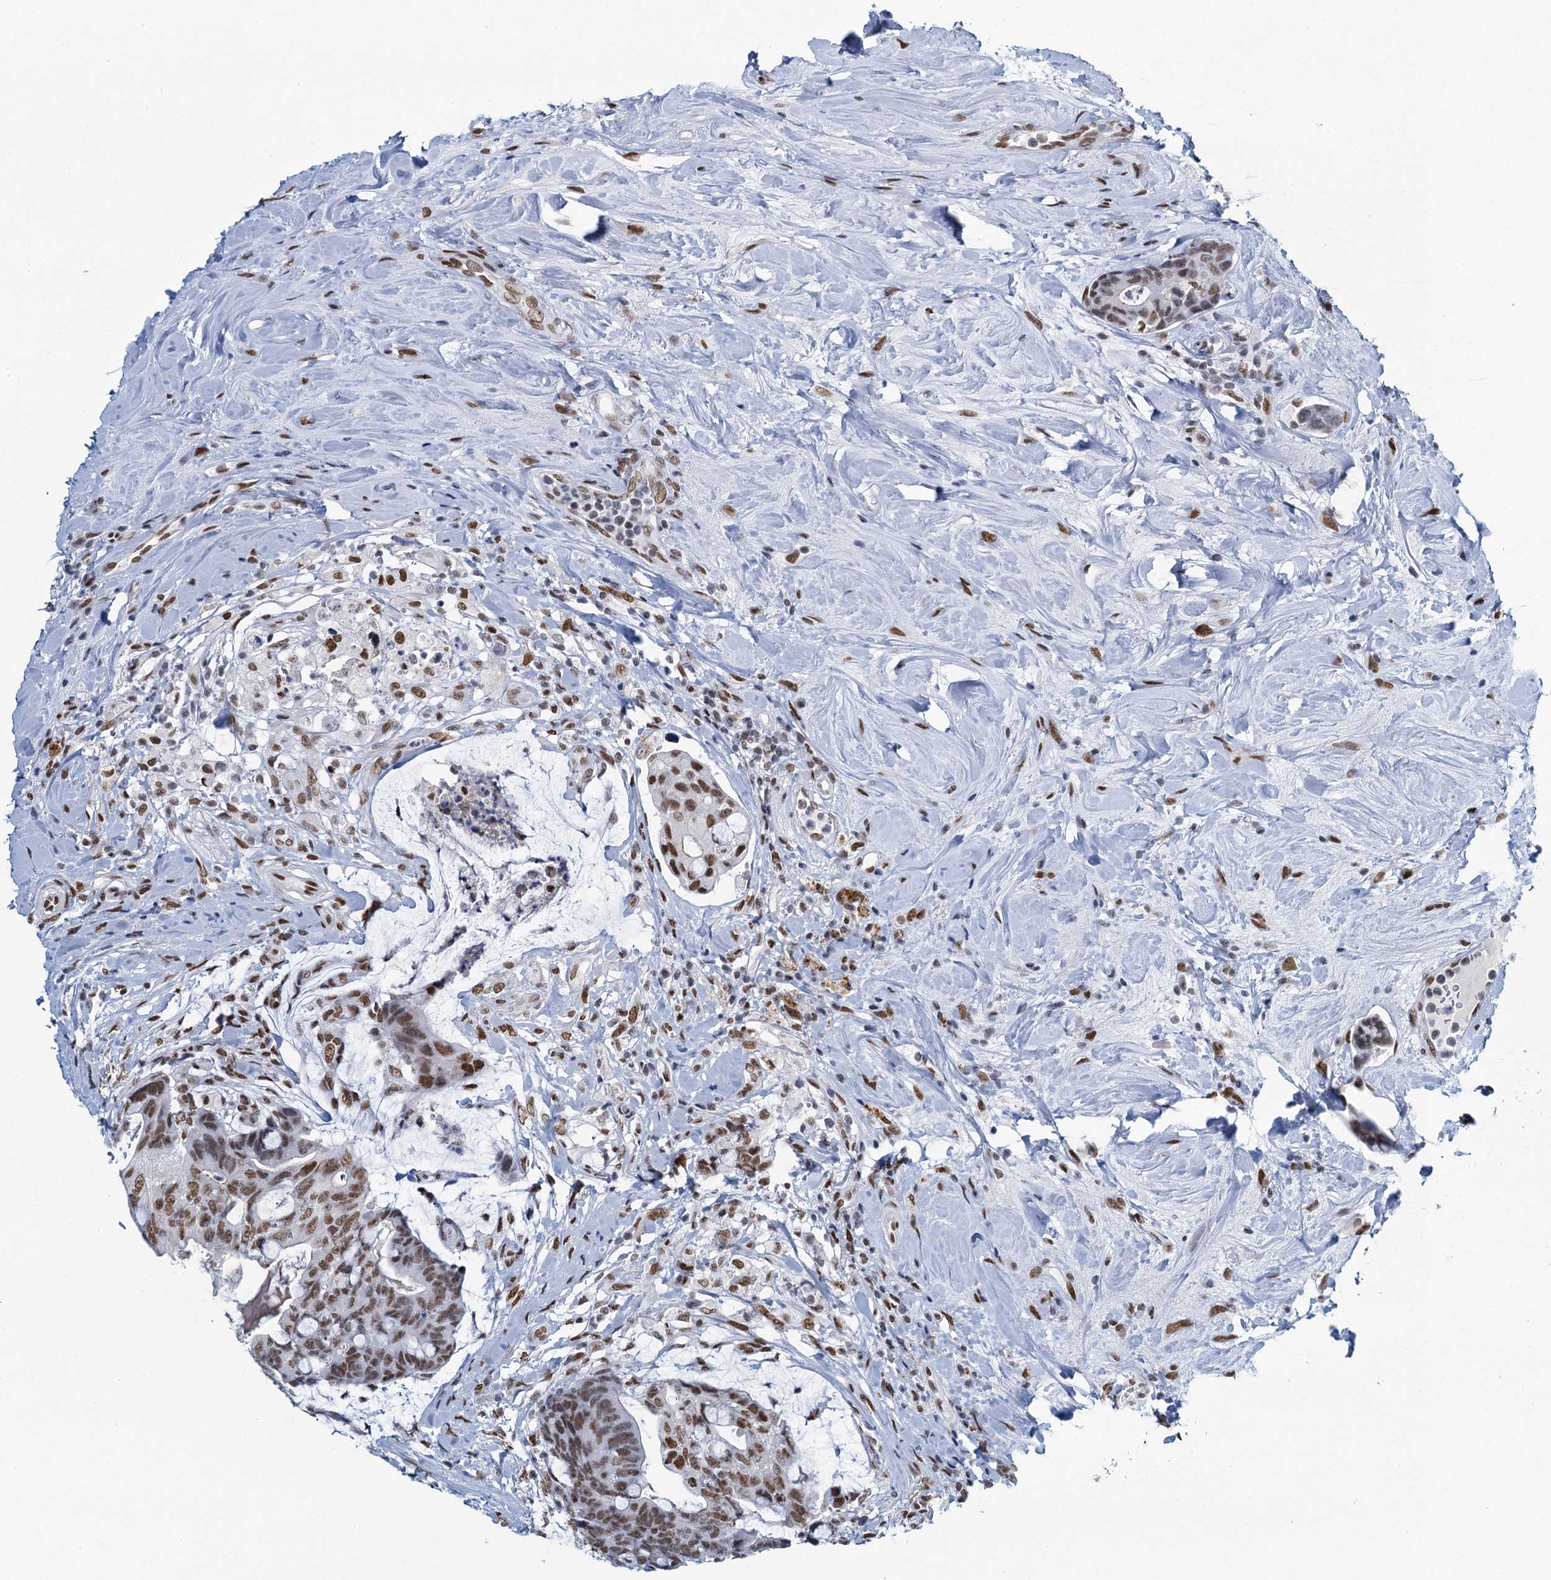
{"staining": {"intensity": "moderate", "quantity": ">75%", "location": "nuclear"}, "tissue": "colorectal cancer", "cell_type": "Tumor cells", "image_type": "cancer", "snomed": [{"axis": "morphology", "description": "Adenocarcinoma, NOS"}, {"axis": "topography", "description": "Colon"}], "caption": "Colorectal cancer (adenocarcinoma) stained with immunohistochemistry shows moderate nuclear staining in about >75% of tumor cells.", "gene": "HNRNPUL2", "patient": {"sex": "female", "age": 82}}